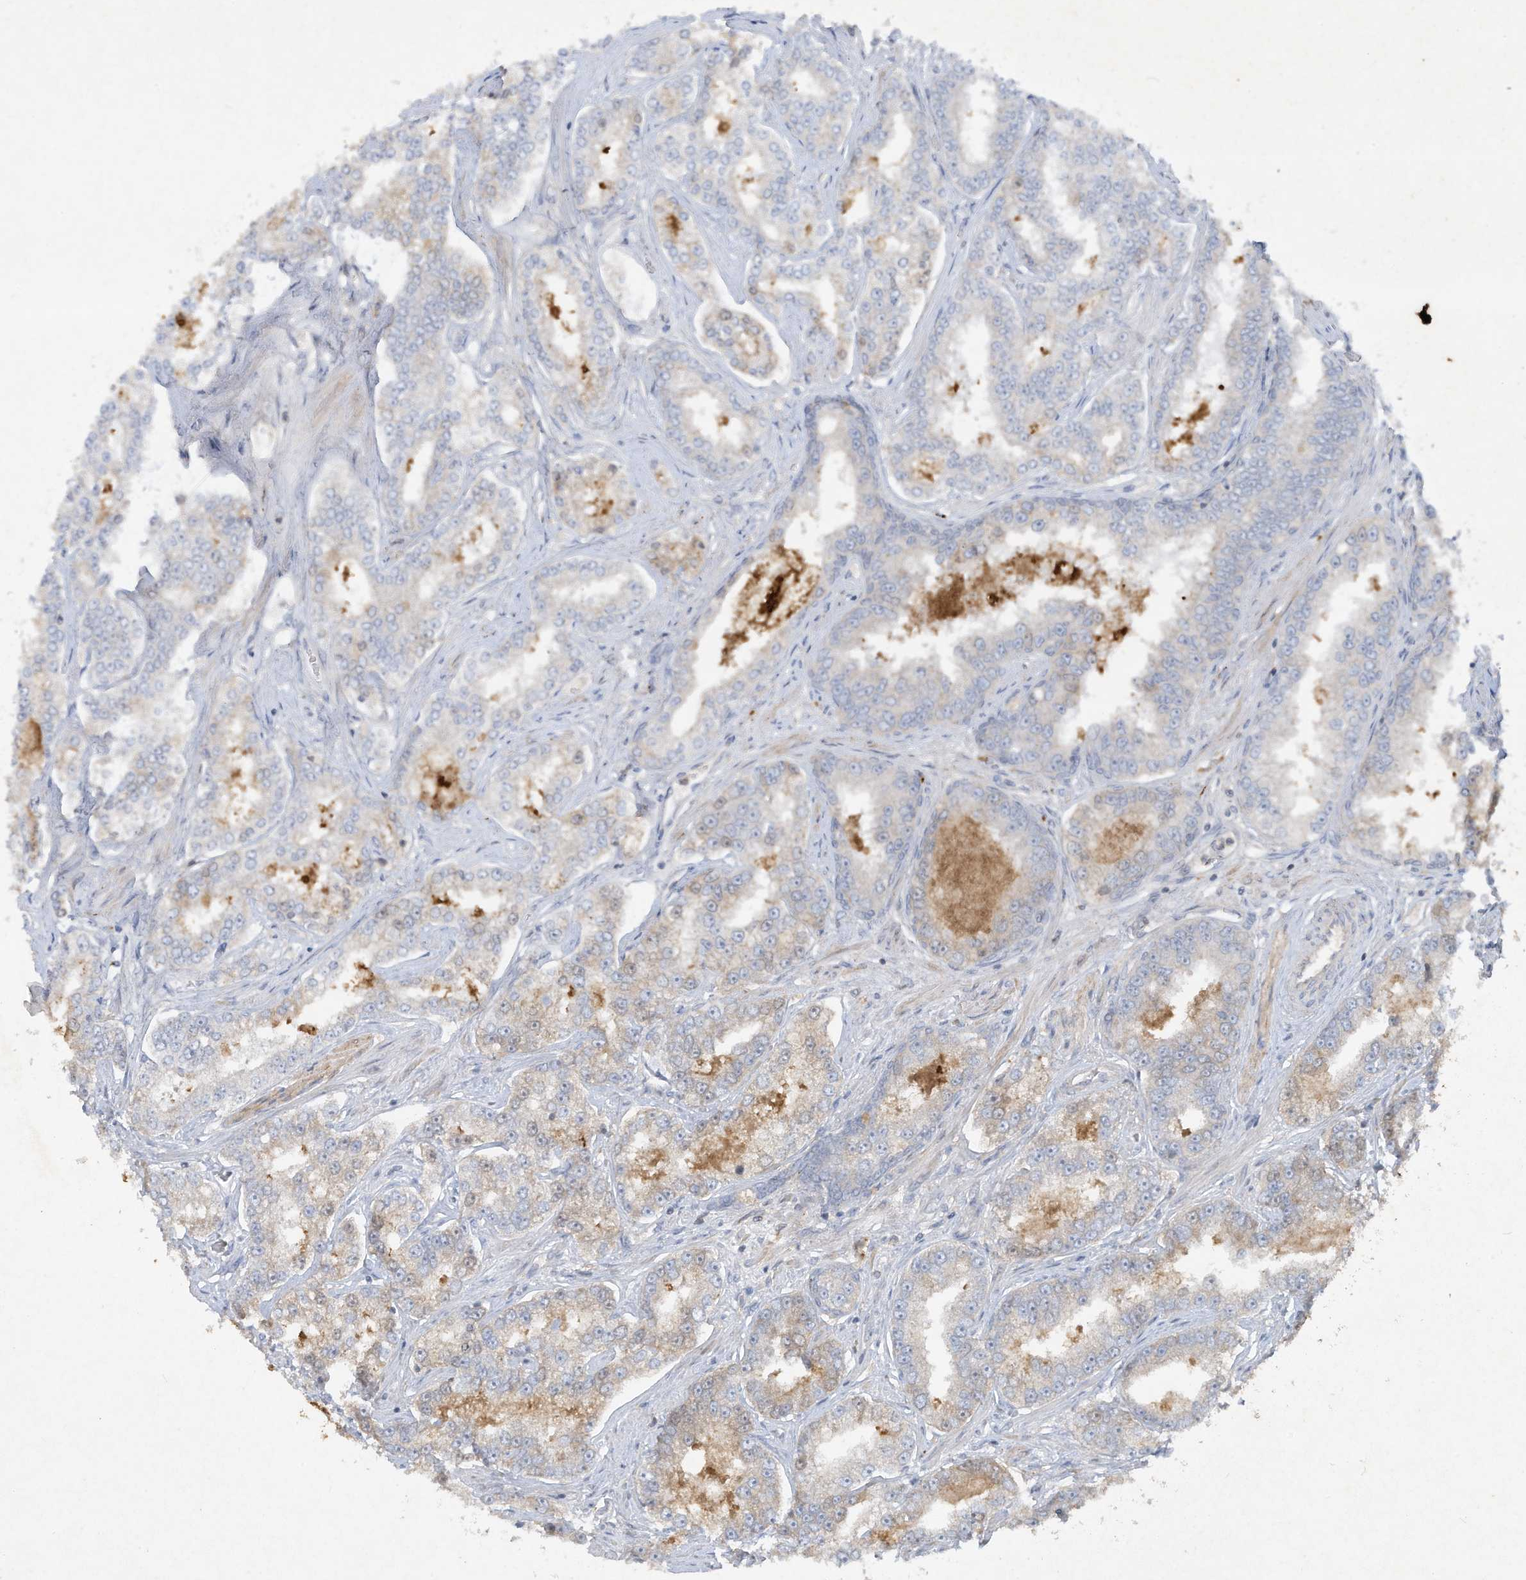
{"staining": {"intensity": "weak", "quantity": ">75%", "location": "cytoplasmic/membranous"}, "tissue": "prostate cancer", "cell_type": "Tumor cells", "image_type": "cancer", "snomed": [{"axis": "morphology", "description": "Normal tissue, NOS"}, {"axis": "morphology", "description": "Adenocarcinoma, High grade"}, {"axis": "topography", "description": "Prostate"}], "caption": "A brown stain shows weak cytoplasmic/membranous positivity of a protein in prostate adenocarcinoma (high-grade) tumor cells.", "gene": "FETUB", "patient": {"sex": "male", "age": 83}}